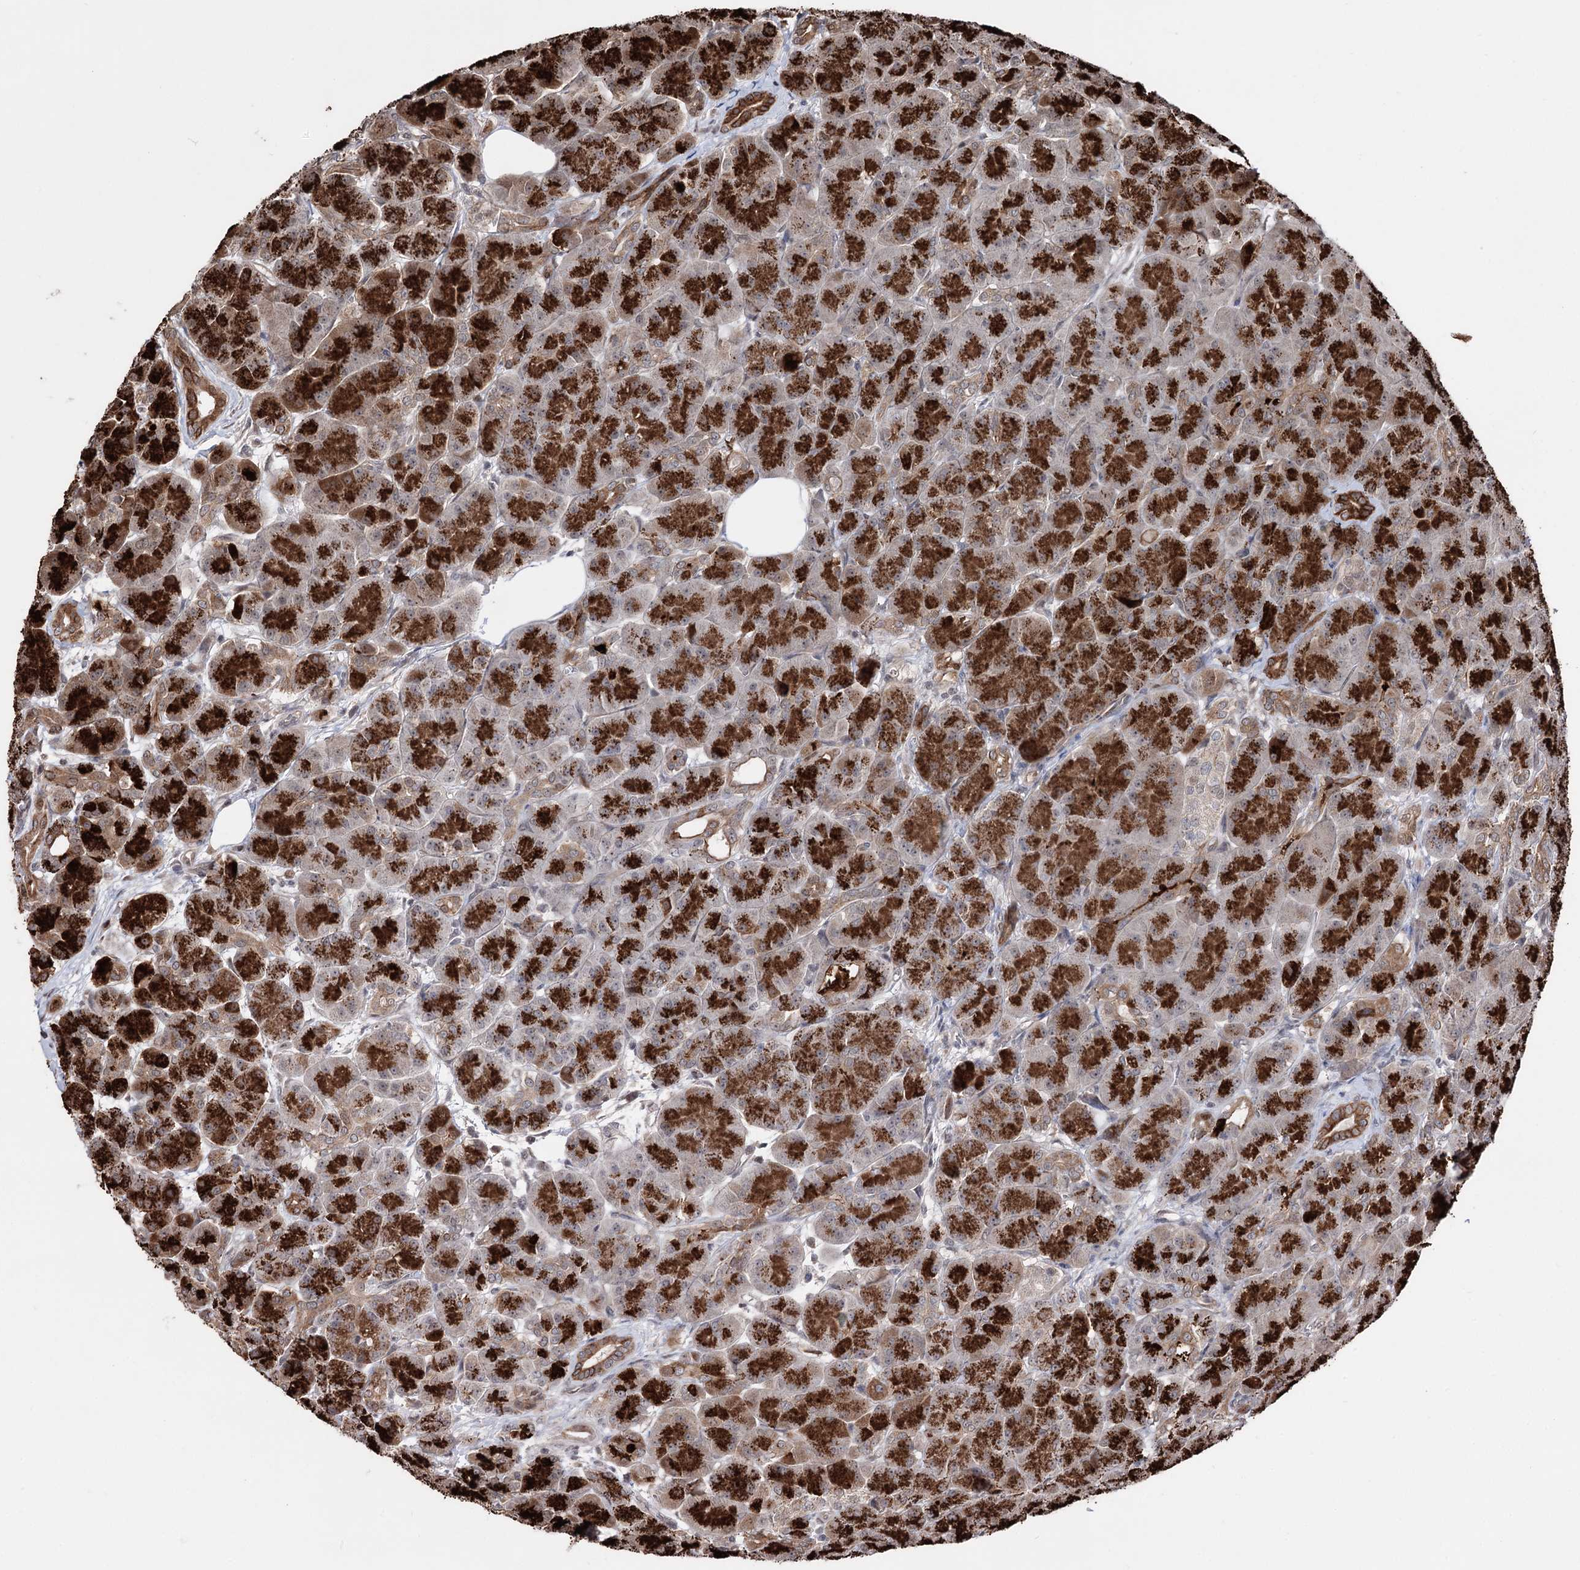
{"staining": {"intensity": "strong", "quantity": ">75%", "location": "cytoplasmic/membranous"}, "tissue": "pancreas", "cell_type": "Exocrine glandular cells", "image_type": "normal", "snomed": [{"axis": "morphology", "description": "Normal tissue, NOS"}, {"axis": "topography", "description": "Pancreas"}], "caption": "This histopathology image exhibits normal pancreas stained with immunohistochemistry to label a protein in brown. The cytoplasmic/membranous of exocrine glandular cells show strong positivity for the protein. Nuclei are counter-stained blue.", "gene": "CPNE8", "patient": {"sex": "male", "age": 63}}